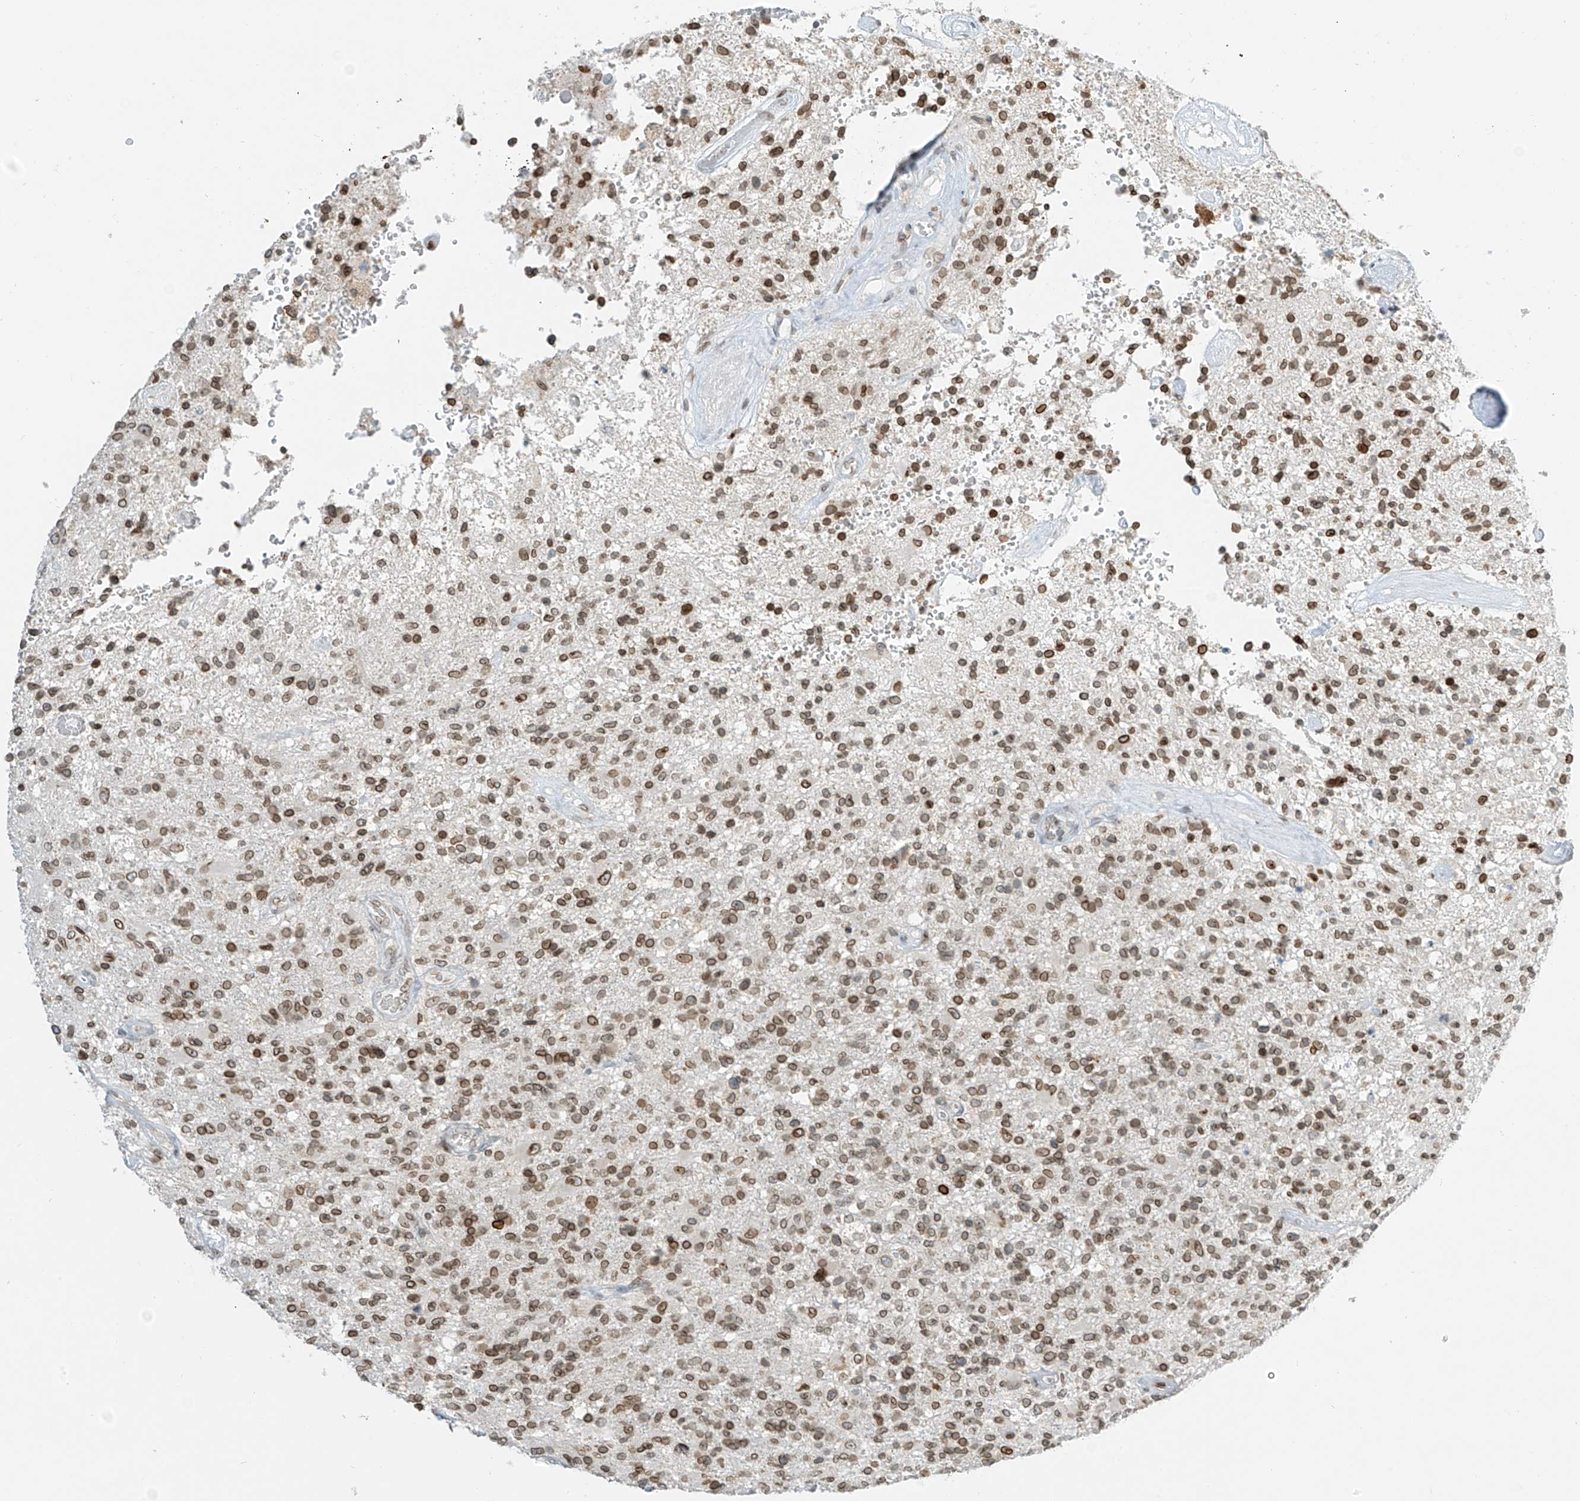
{"staining": {"intensity": "moderate", "quantity": "25%-75%", "location": "cytoplasmic/membranous,nuclear"}, "tissue": "glioma", "cell_type": "Tumor cells", "image_type": "cancer", "snomed": [{"axis": "morphology", "description": "Glioma, malignant, High grade"}, {"axis": "topography", "description": "Brain"}], "caption": "The histopathology image demonstrates immunohistochemical staining of malignant high-grade glioma. There is moderate cytoplasmic/membranous and nuclear positivity is identified in about 25%-75% of tumor cells.", "gene": "SAMD15", "patient": {"sex": "male", "age": 72}}